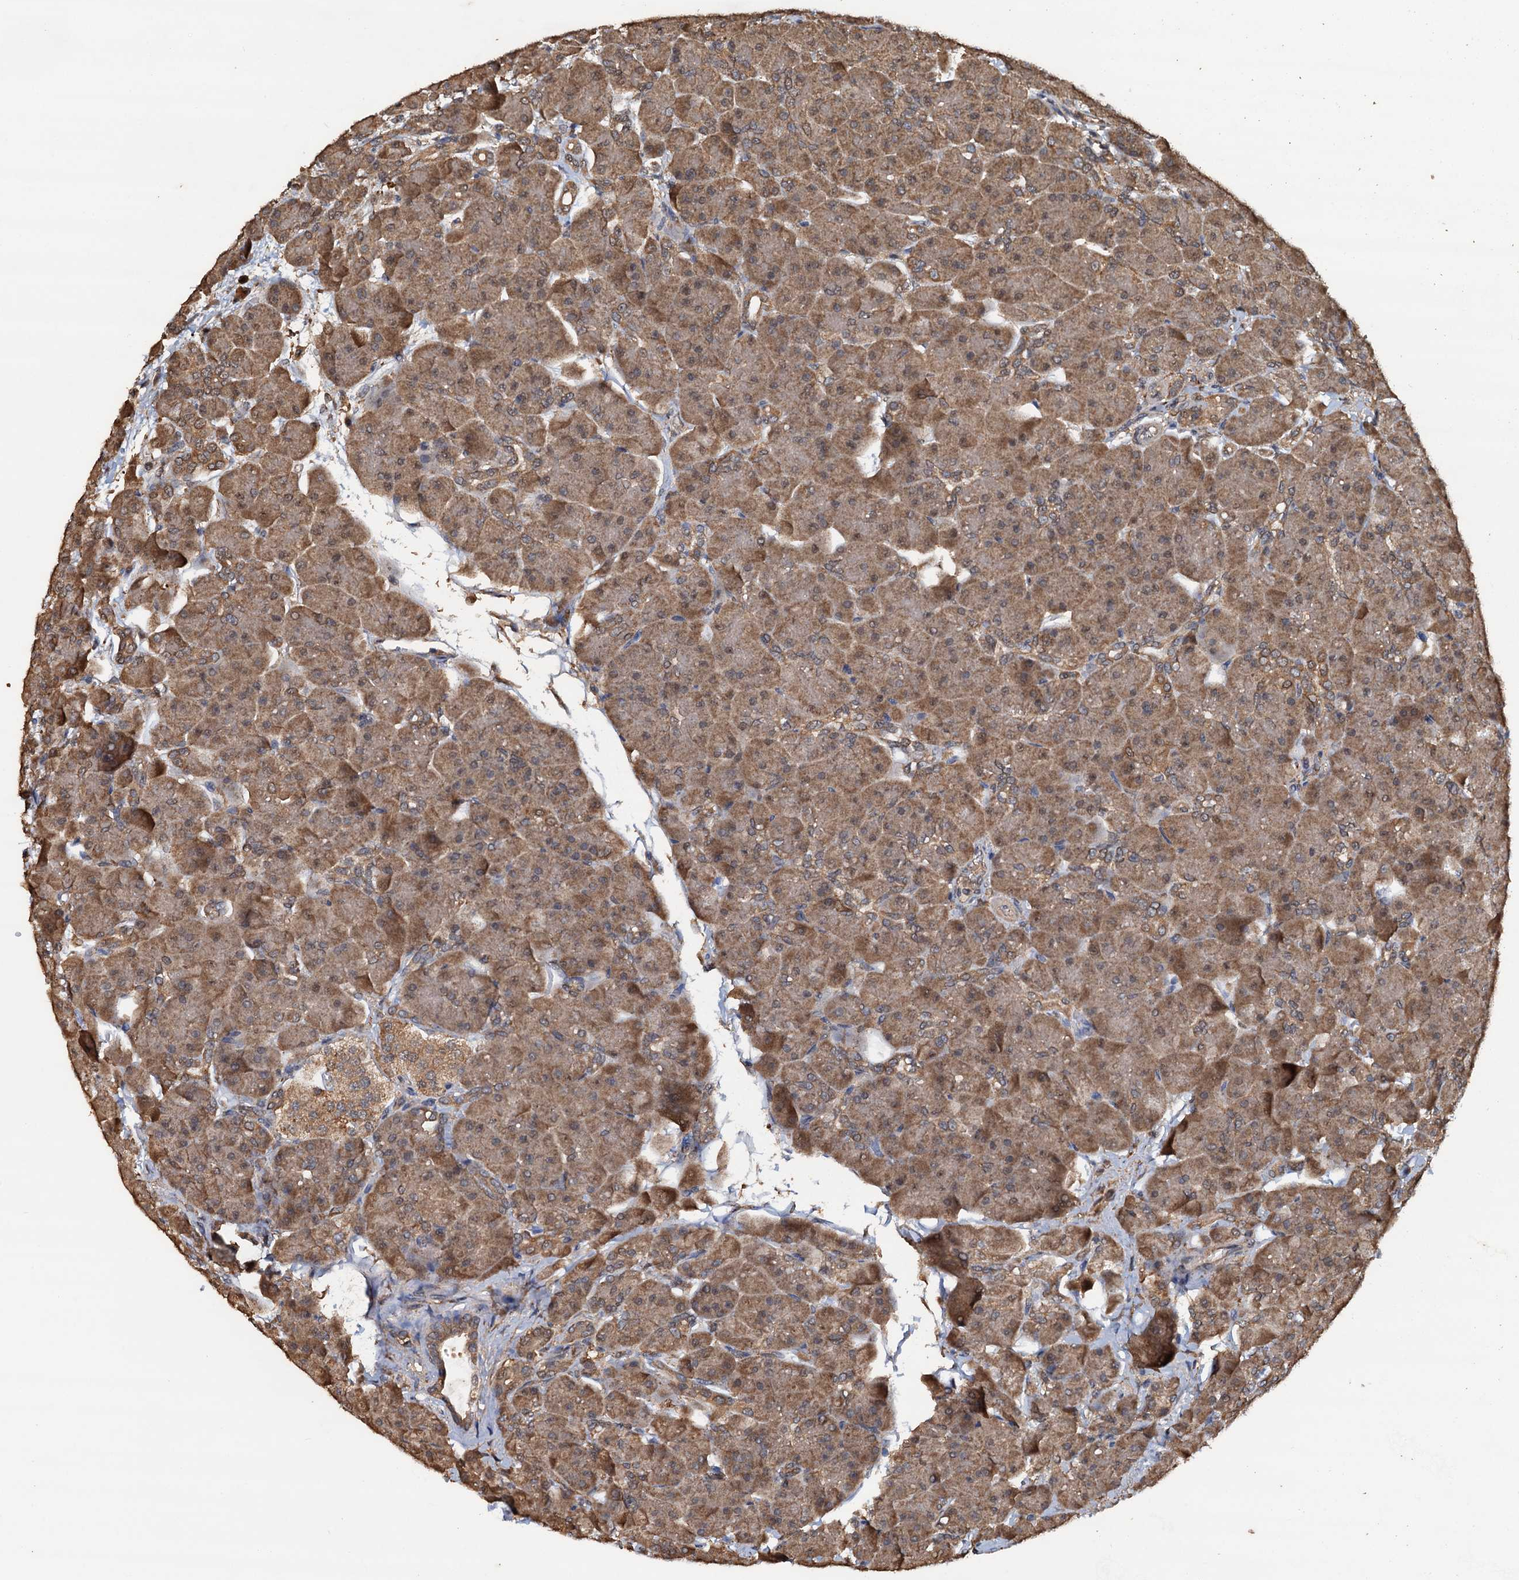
{"staining": {"intensity": "moderate", "quantity": ">75%", "location": "cytoplasmic/membranous,nuclear"}, "tissue": "pancreas", "cell_type": "Exocrine glandular cells", "image_type": "normal", "snomed": [{"axis": "morphology", "description": "Normal tissue, NOS"}, {"axis": "topography", "description": "Pancreas"}], "caption": "This is an image of immunohistochemistry staining of benign pancreas, which shows moderate positivity in the cytoplasmic/membranous,nuclear of exocrine glandular cells.", "gene": "PSMD9", "patient": {"sex": "male", "age": 66}}